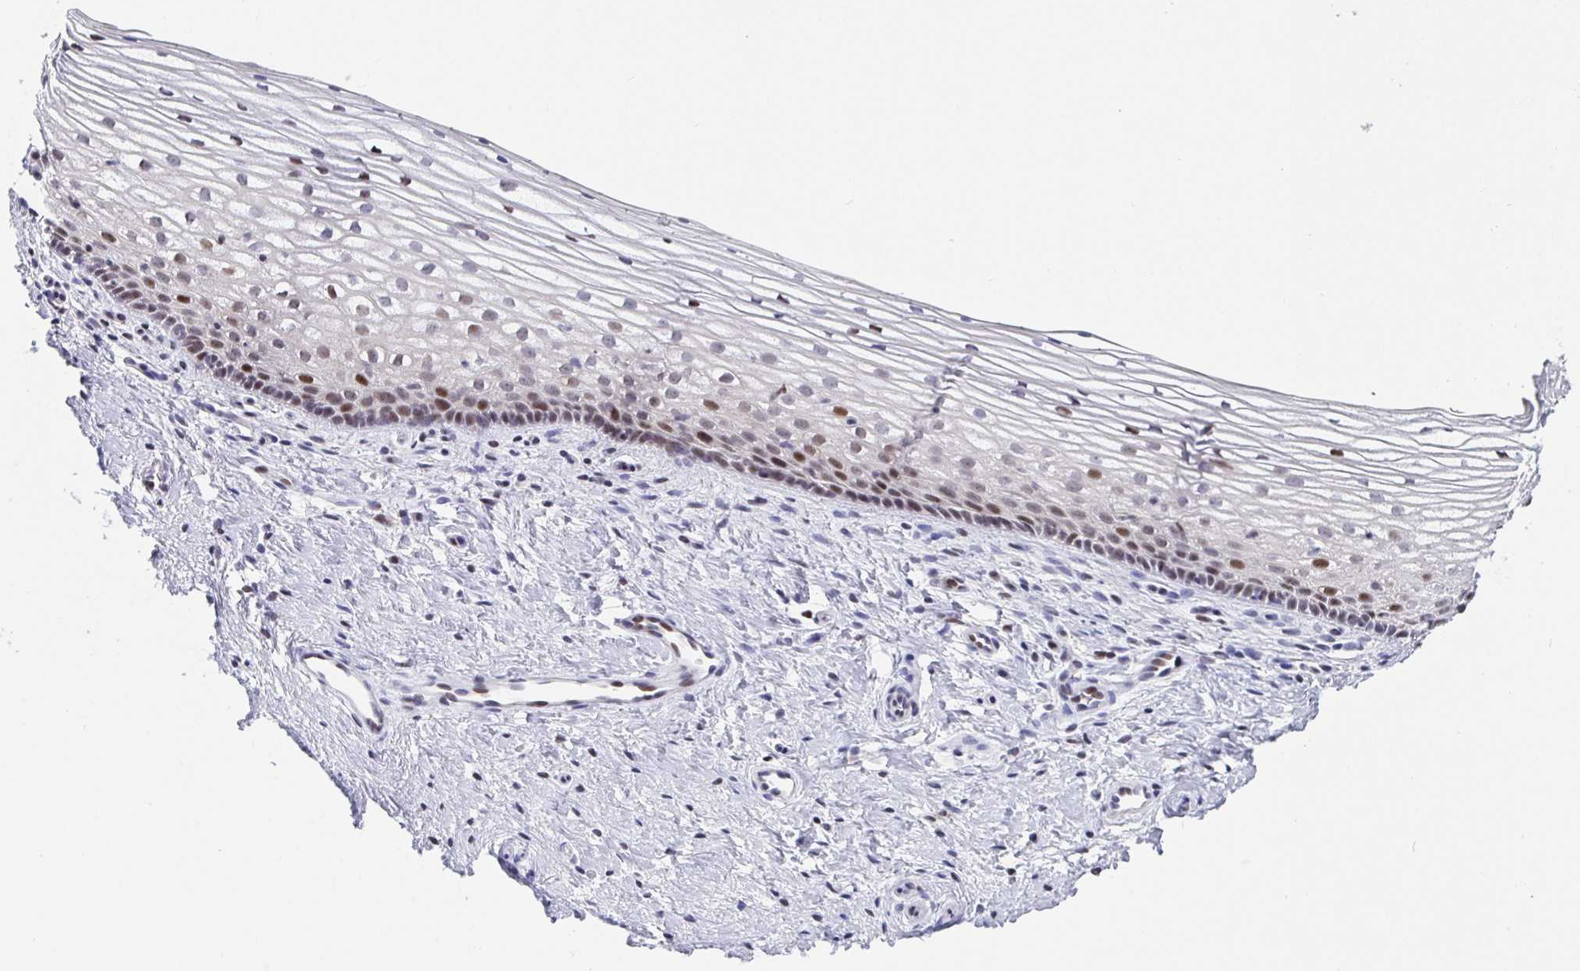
{"staining": {"intensity": "moderate", "quantity": "25%-75%", "location": "nuclear"}, "tissue": "vagina", "cell_type": "Squamous epithelial cells", "image_type": "normal", "snomed": [{"axis": "morphology", "description": "Normal tissue, NOS"}, {"axis": "topography", "description": "Vagina"}], "caption": "Protein analysis of benign vagina demonstrates moderate nuclear staining in about 25%-75% of squamous epithelial cells. The staining was performed using DAB (3,3'-diaminobenzidine) to visualize the protein expression in brown, while the nuclei were stained in blue with hematoxylin (Magnification: 20x).", "gene": "SETD5", "patient": {"sex": "female", "age": 51}}